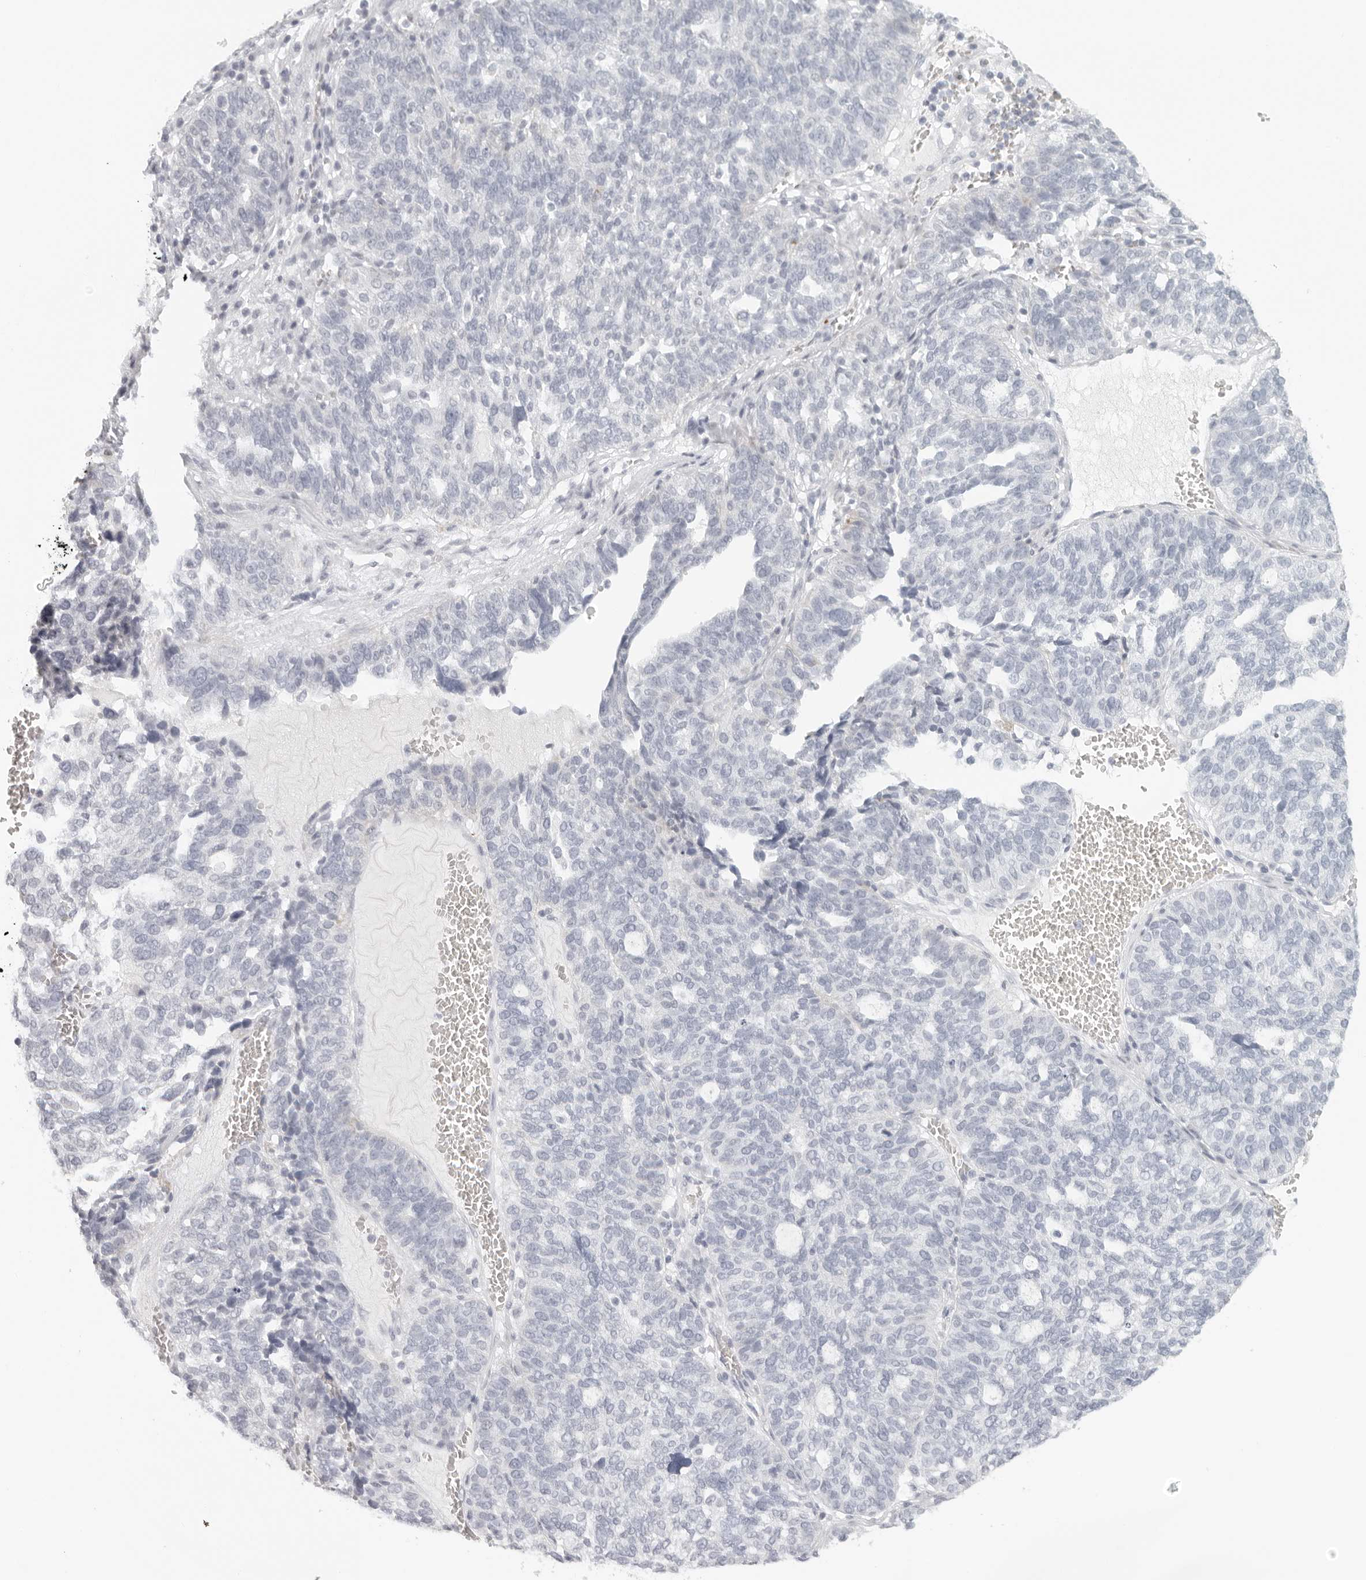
{"staining": {"intensity": "negative", "quantity": "none", "location": "none"}, "tissue": "ovarian cancer", "cell_type": "Tumor cells", "image_type": "cancer", "snomed": [{"axis": "morphology", "description": "Cystadenocarcinoma, serous, NOS"}, {"axis": "topography", "description": "Ovary"}], "caption": "Tumor cells are negative for brown protein staining in ovarian serous cystadenocarcinoma.", "gene": "RPS6KC1", "patient": {"sex": "female", "age": 59}}